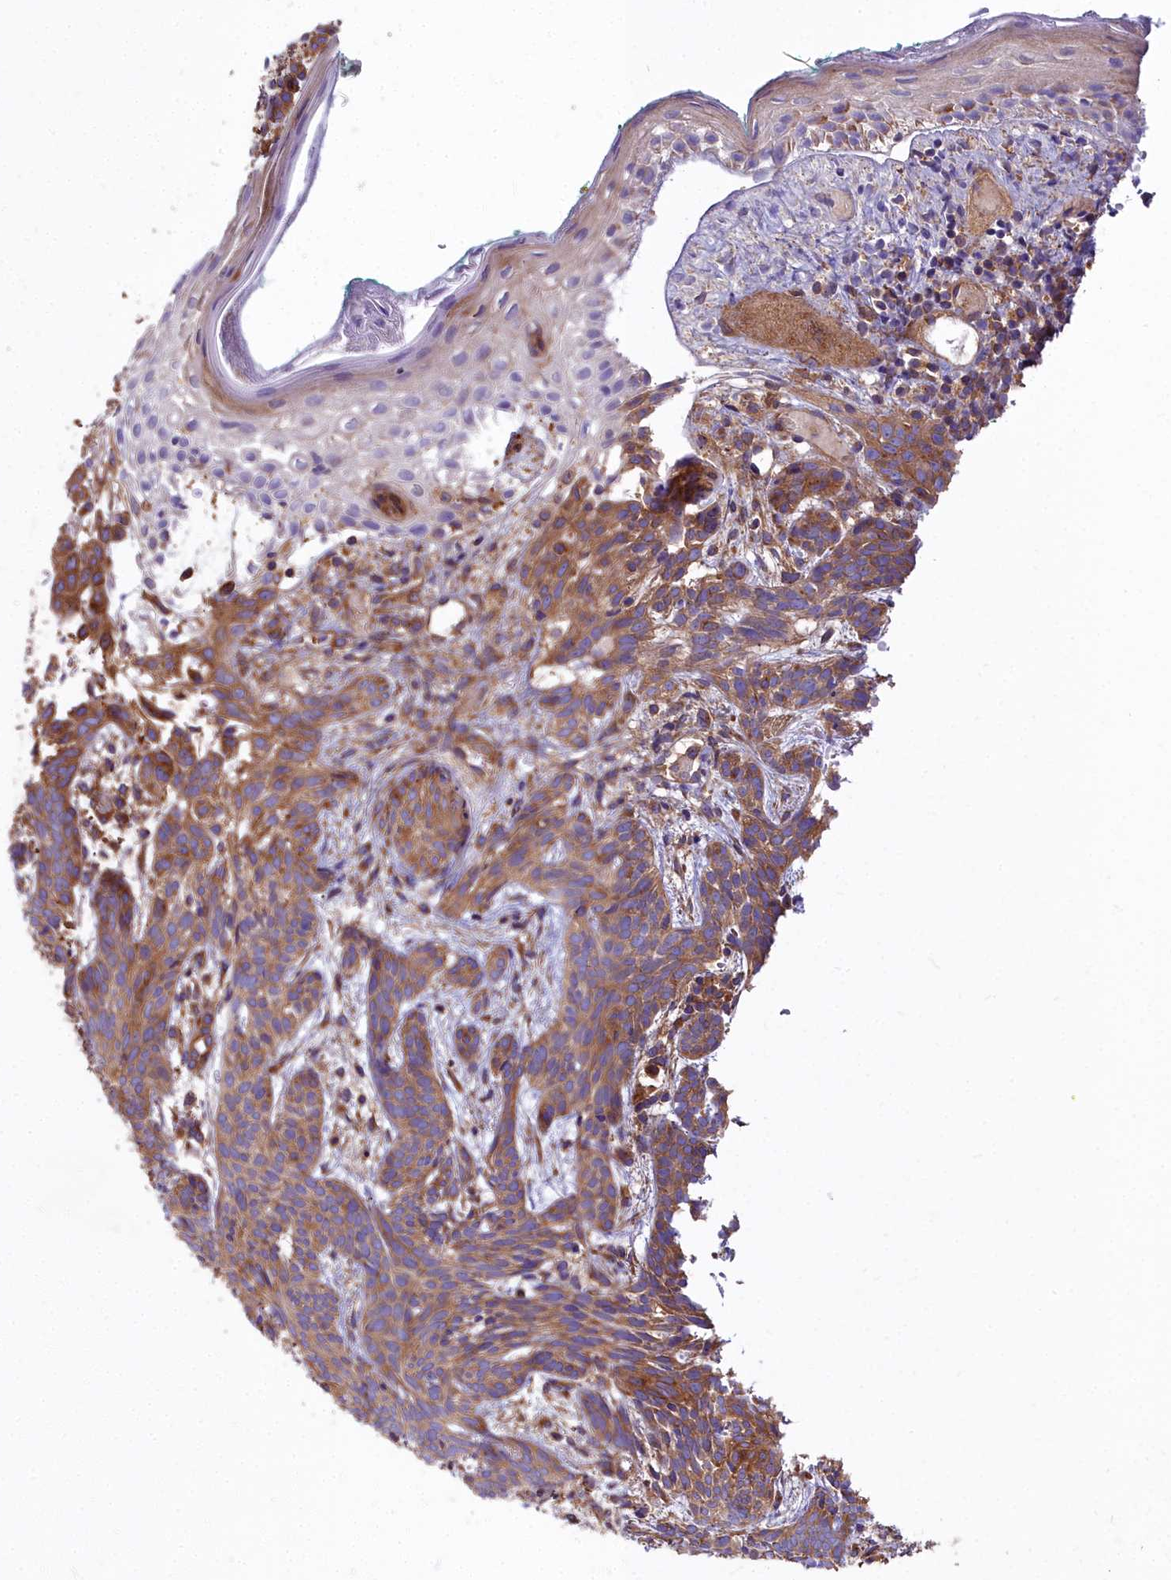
{"staining": {"intensity": "moderate", "quantity": ">75%", "location": "cytoplasmic/membranous"}, "tissue": "skin cancer", "cell_type": "Tumor cells", "image_type": "cancer", "snomed": [{"axis": "morphology", "description": "Basal cell carcinoma"}, {"axis": "topography", "description": "Skin"}], "caption": "Protein staining demonstrates moderate cytoplasmic/membranous positivity in approximately >75% of tumor cells in skin cancer (basal cell carcinoma).", "gene": "DCTN3", "patient": {"sex": "female", "age": 81}}